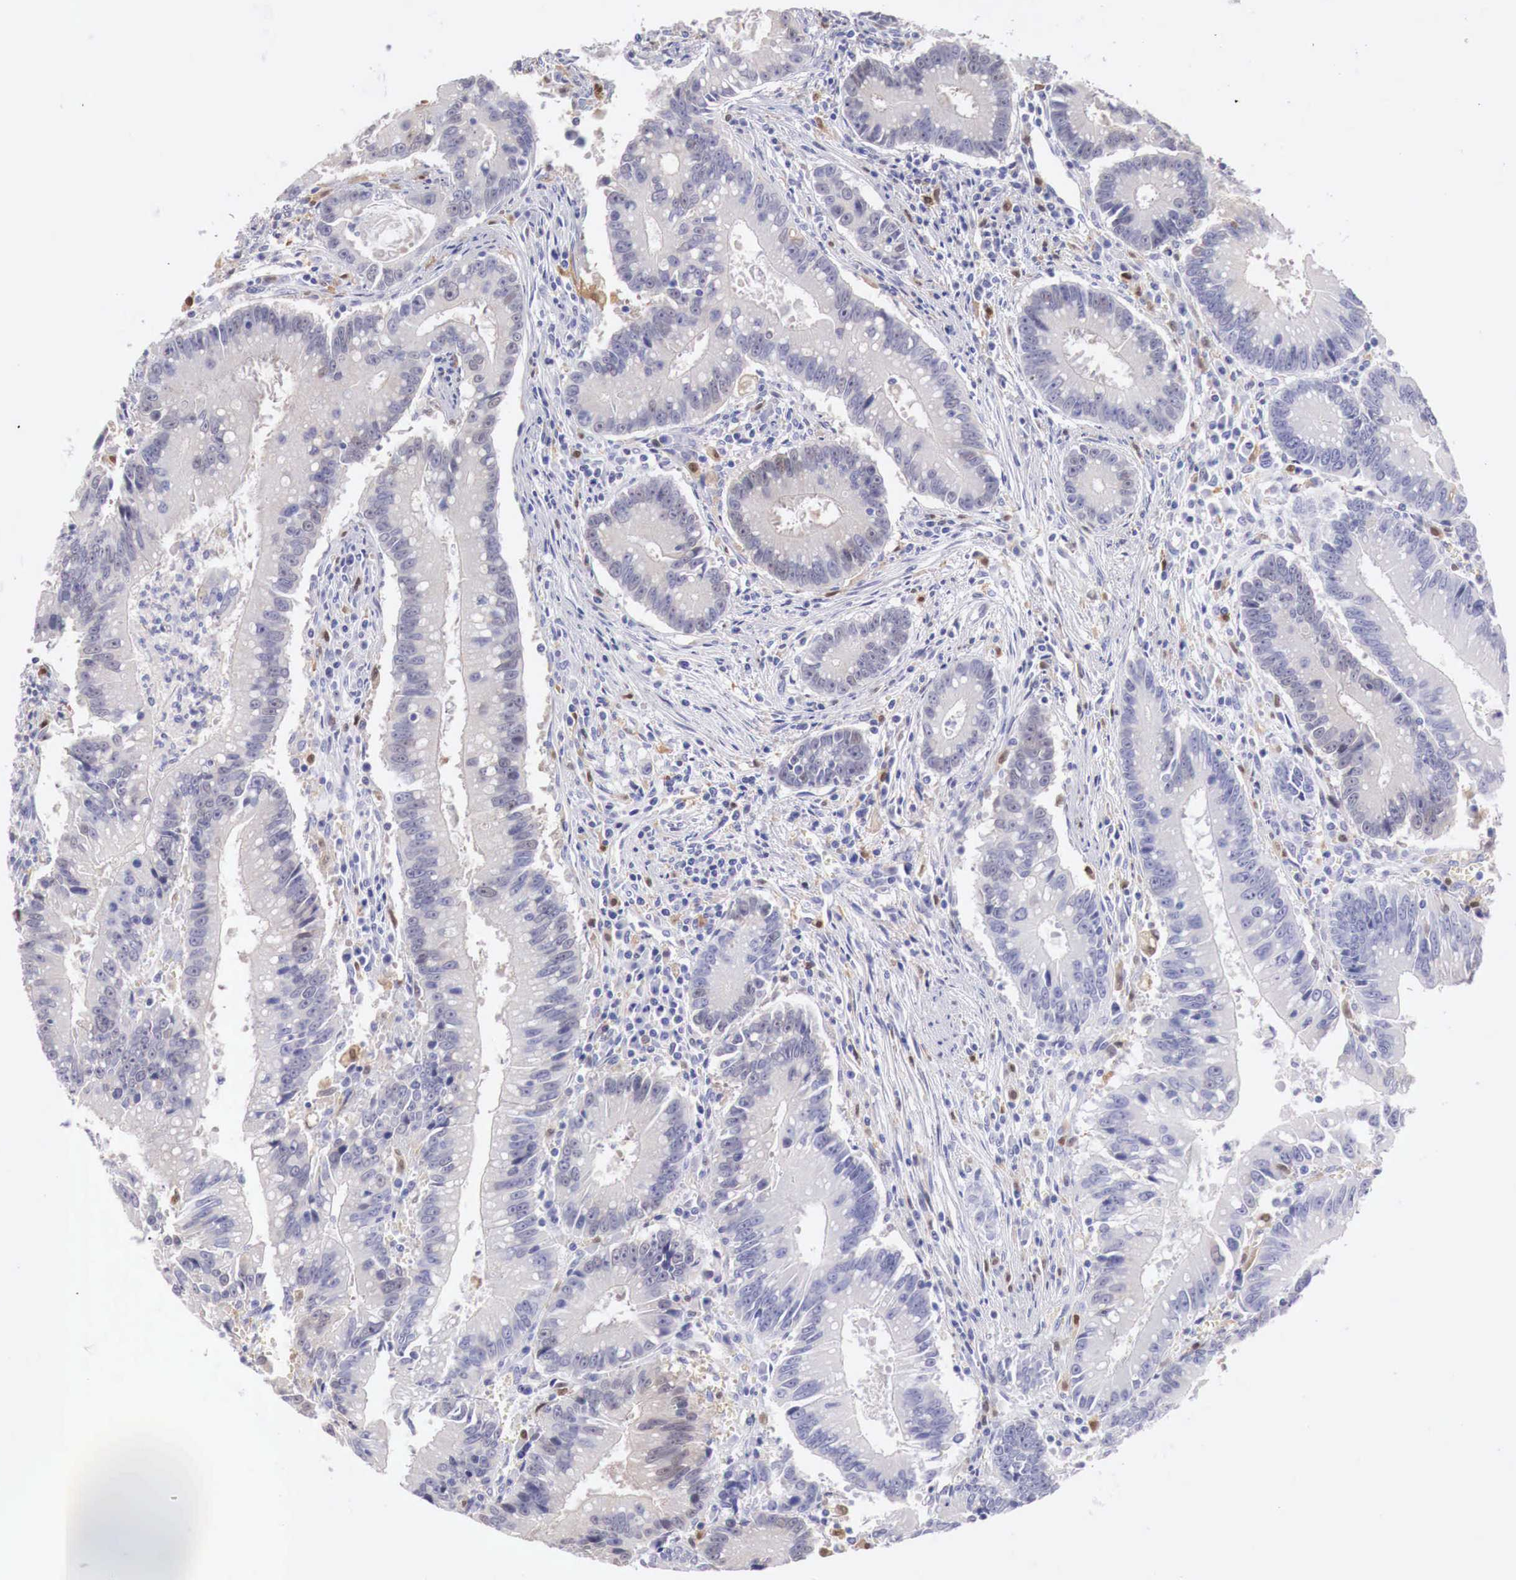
{"staining": {"intensity": "negative", "quantity": "none", "location": "none"}, "tissue": "colorectal cancer", "cell_type": "Tumor cells", "image_type": "cancer", "snomed": [{"axis": "morphology", "description": "Adenocarcinoma, NOS"}, {"axis": "topography", "description": "Rectum"}], "caption": "DAB (3,3'-diaminobenzidine) immunohistochemical staining of colorectal cancer (adenocarcinoma) shows no significant expression in tumor cells.", "gene": "RENBP", "patient": {"sex": "female", "age": 81}}